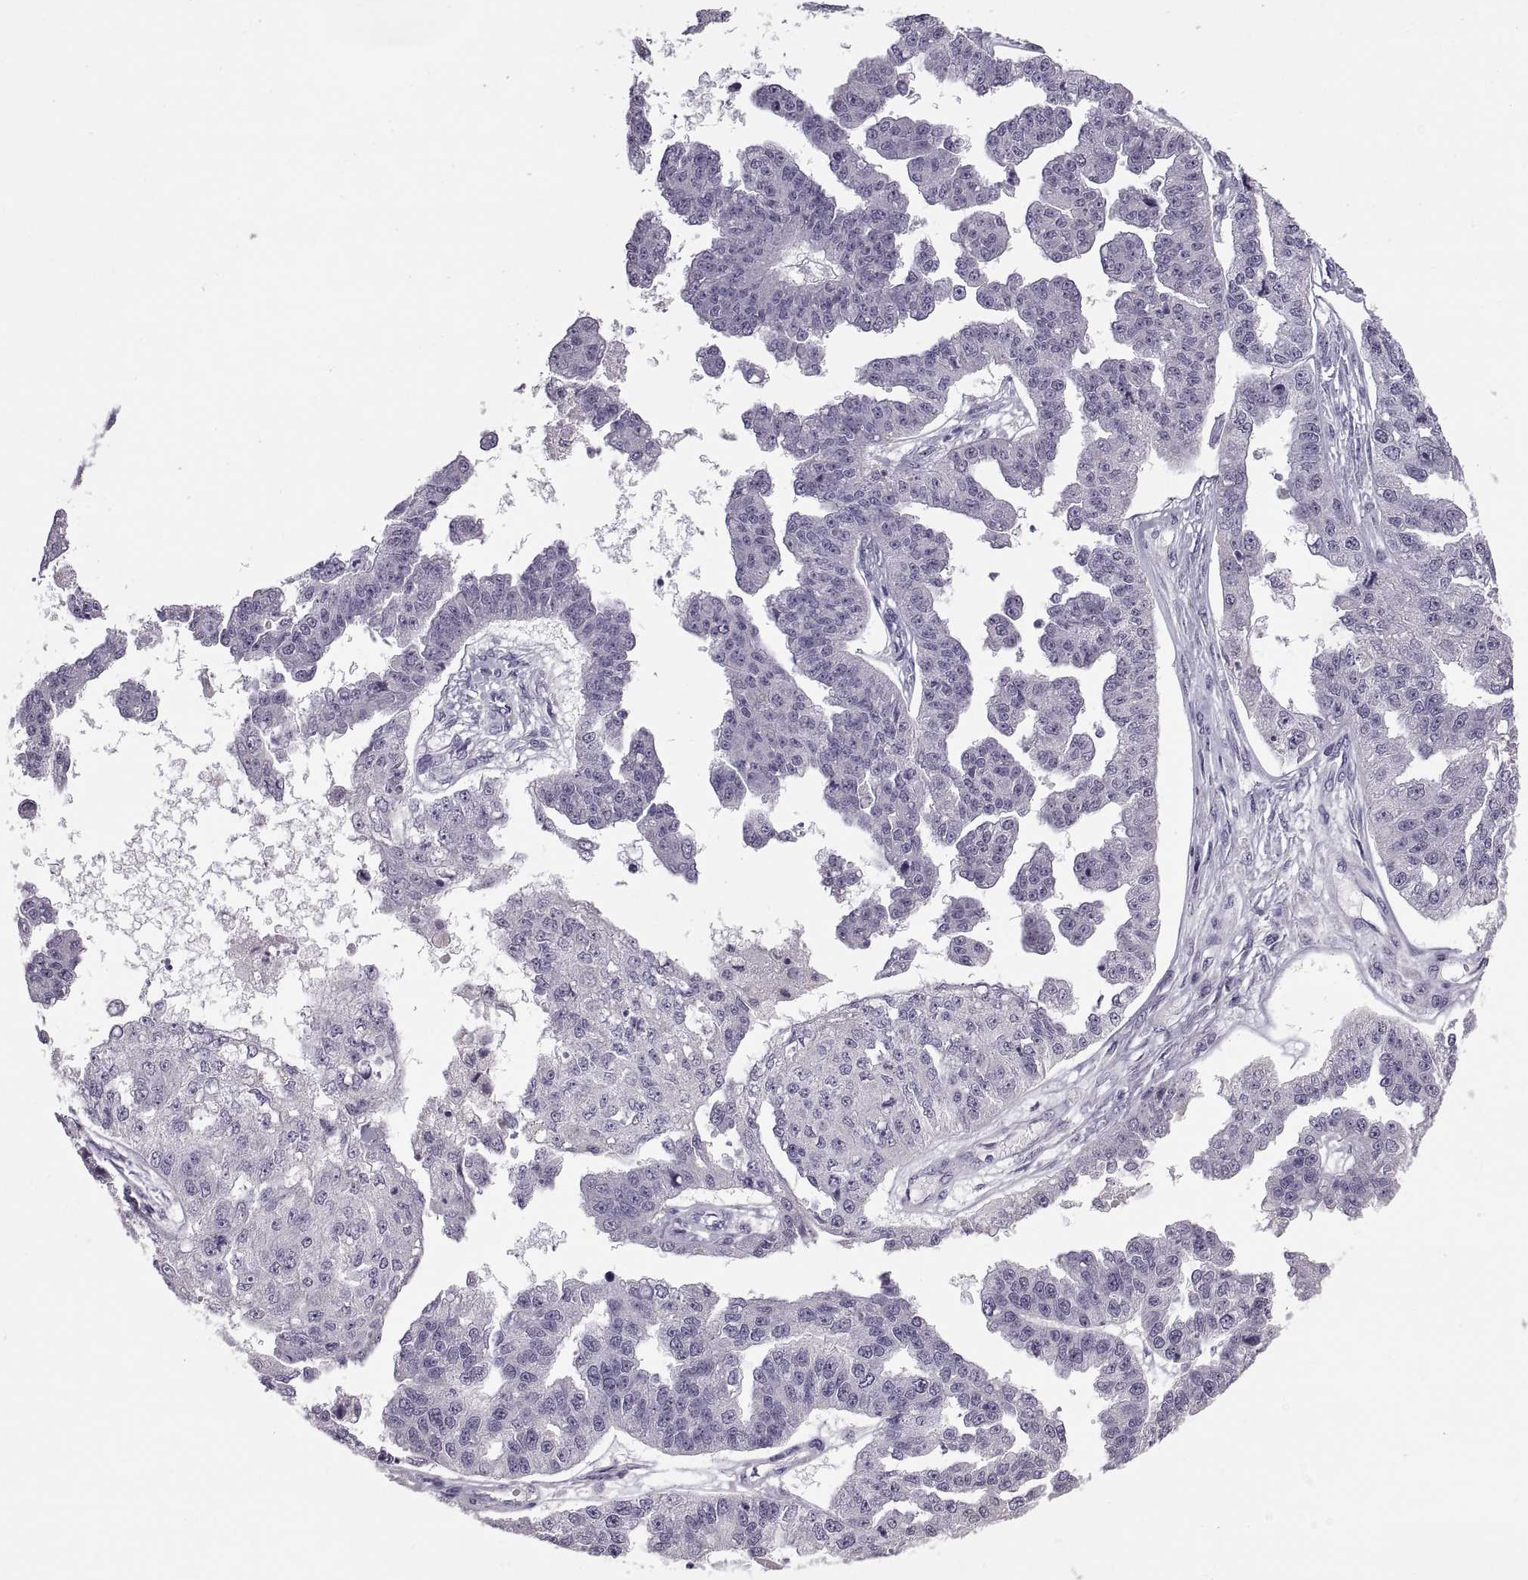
{"staining": {"intensity": "negative", "quantity": "none", "location": "none"}, "tissue": "ovarian cancer", "cell_type": "Tumor cells", "image_type": "cancer", "snomed": [{"axis": "morphology", "description": "Cystadenocarcinoma, serous, NOS"}, {"axis": "topography", "description": "Ovary"}], "caption": "Protein analysis of ovarian cancer reveals no significant expression in tumor cells. The staining is performed using DAB brown chromogen with nuclei counter-stained in using hematoxylin.", "gene": "MAGEB18", "patient": {"sex": "female", "age": 58}}